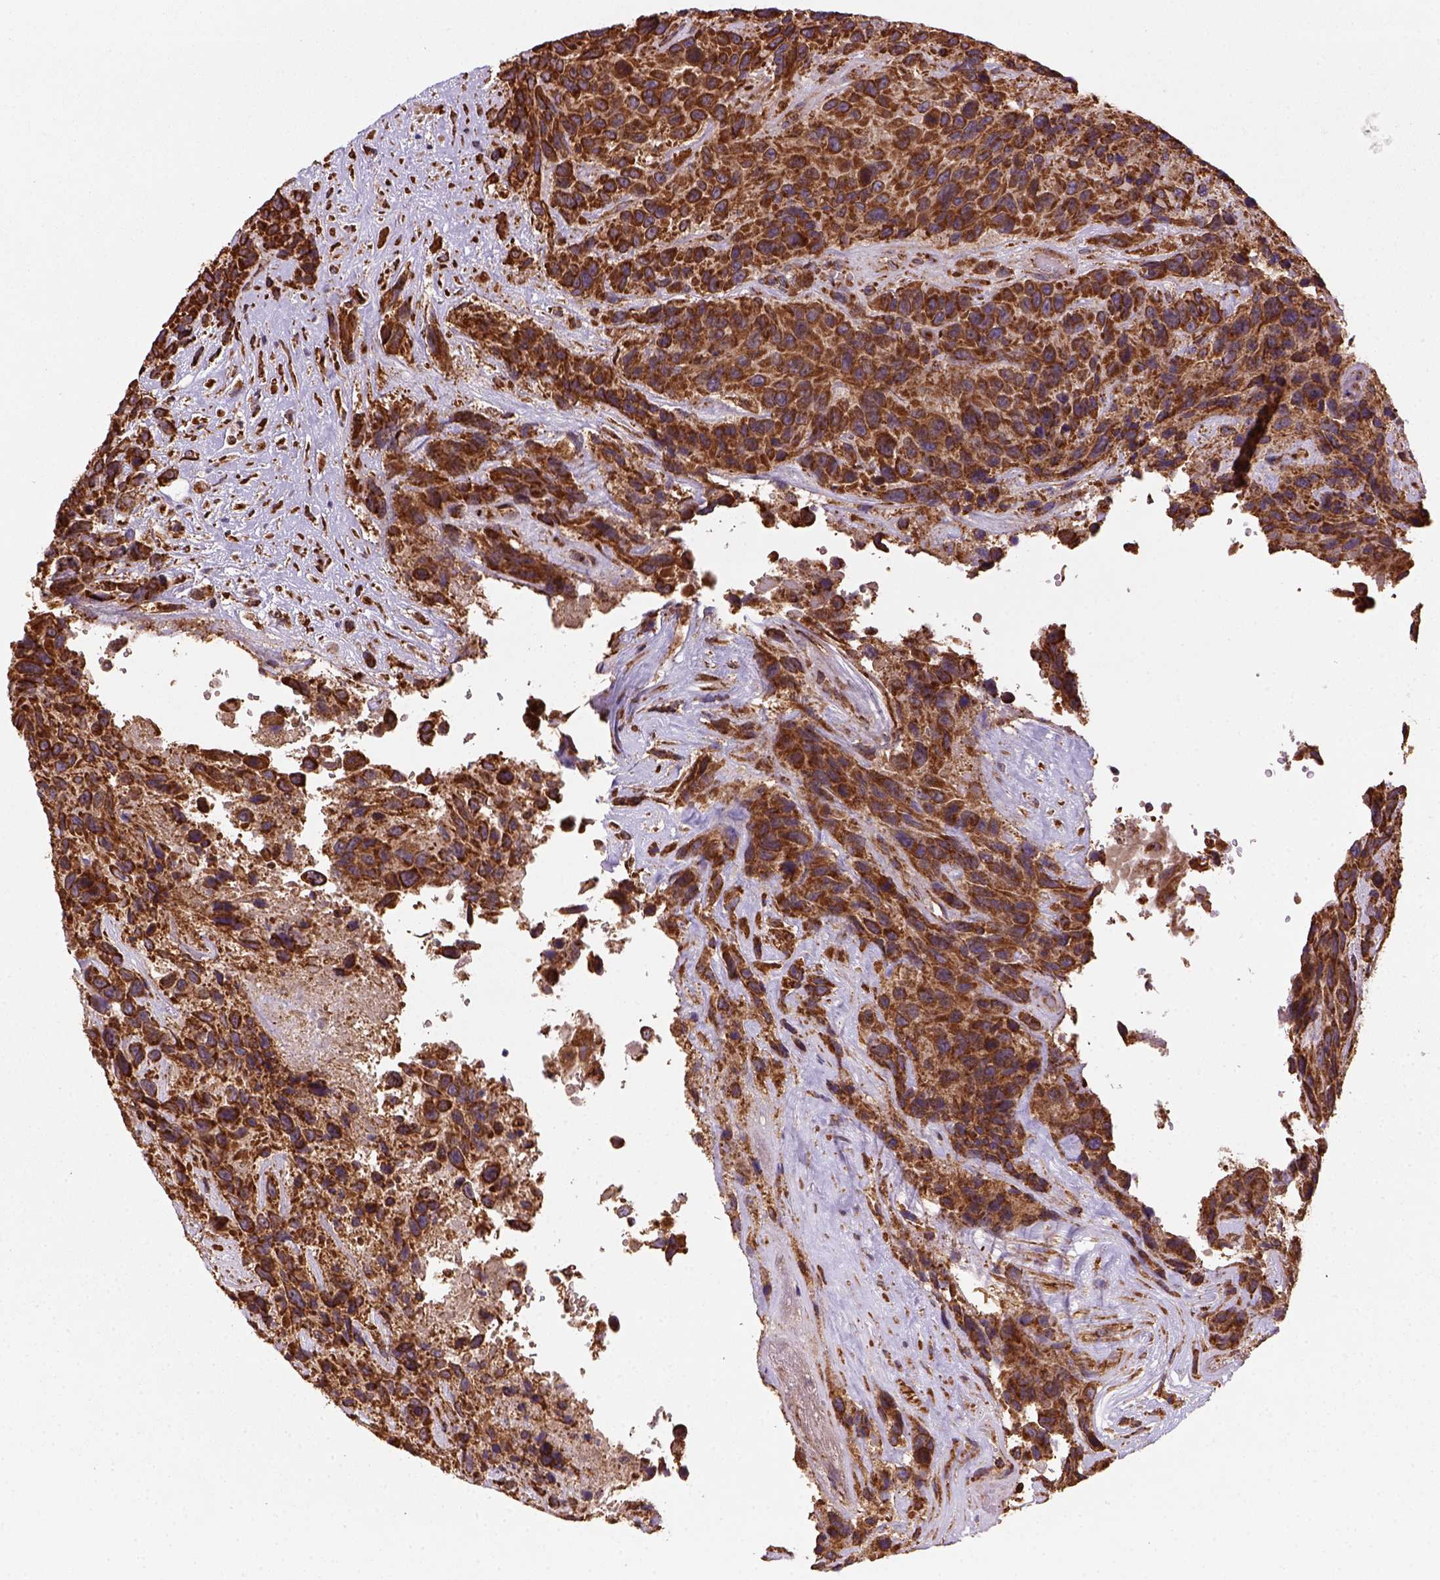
{"staining": {"intensity": "strong", "quantity": ">75%", "location": "cytoplasmic/membranous"}, "tissue": "urothelial cancer", "cell_type": "Tumor cells", "image_type": "cancer", "snomed": [{"axis": "morphology", "description": "Urothelial carcinoma, High grade"}, {"axis": "topography", "description": "Urinary bladder"}], "caption": "There is high levels of strong cytoplasmic/membranous positivity in tumor cells of urothelial cancer, as demonstrated by immunohistochemical staining (brown color).", "gene": "MAPK8IP3", "patient": {"sex": "female", "age": 70}}